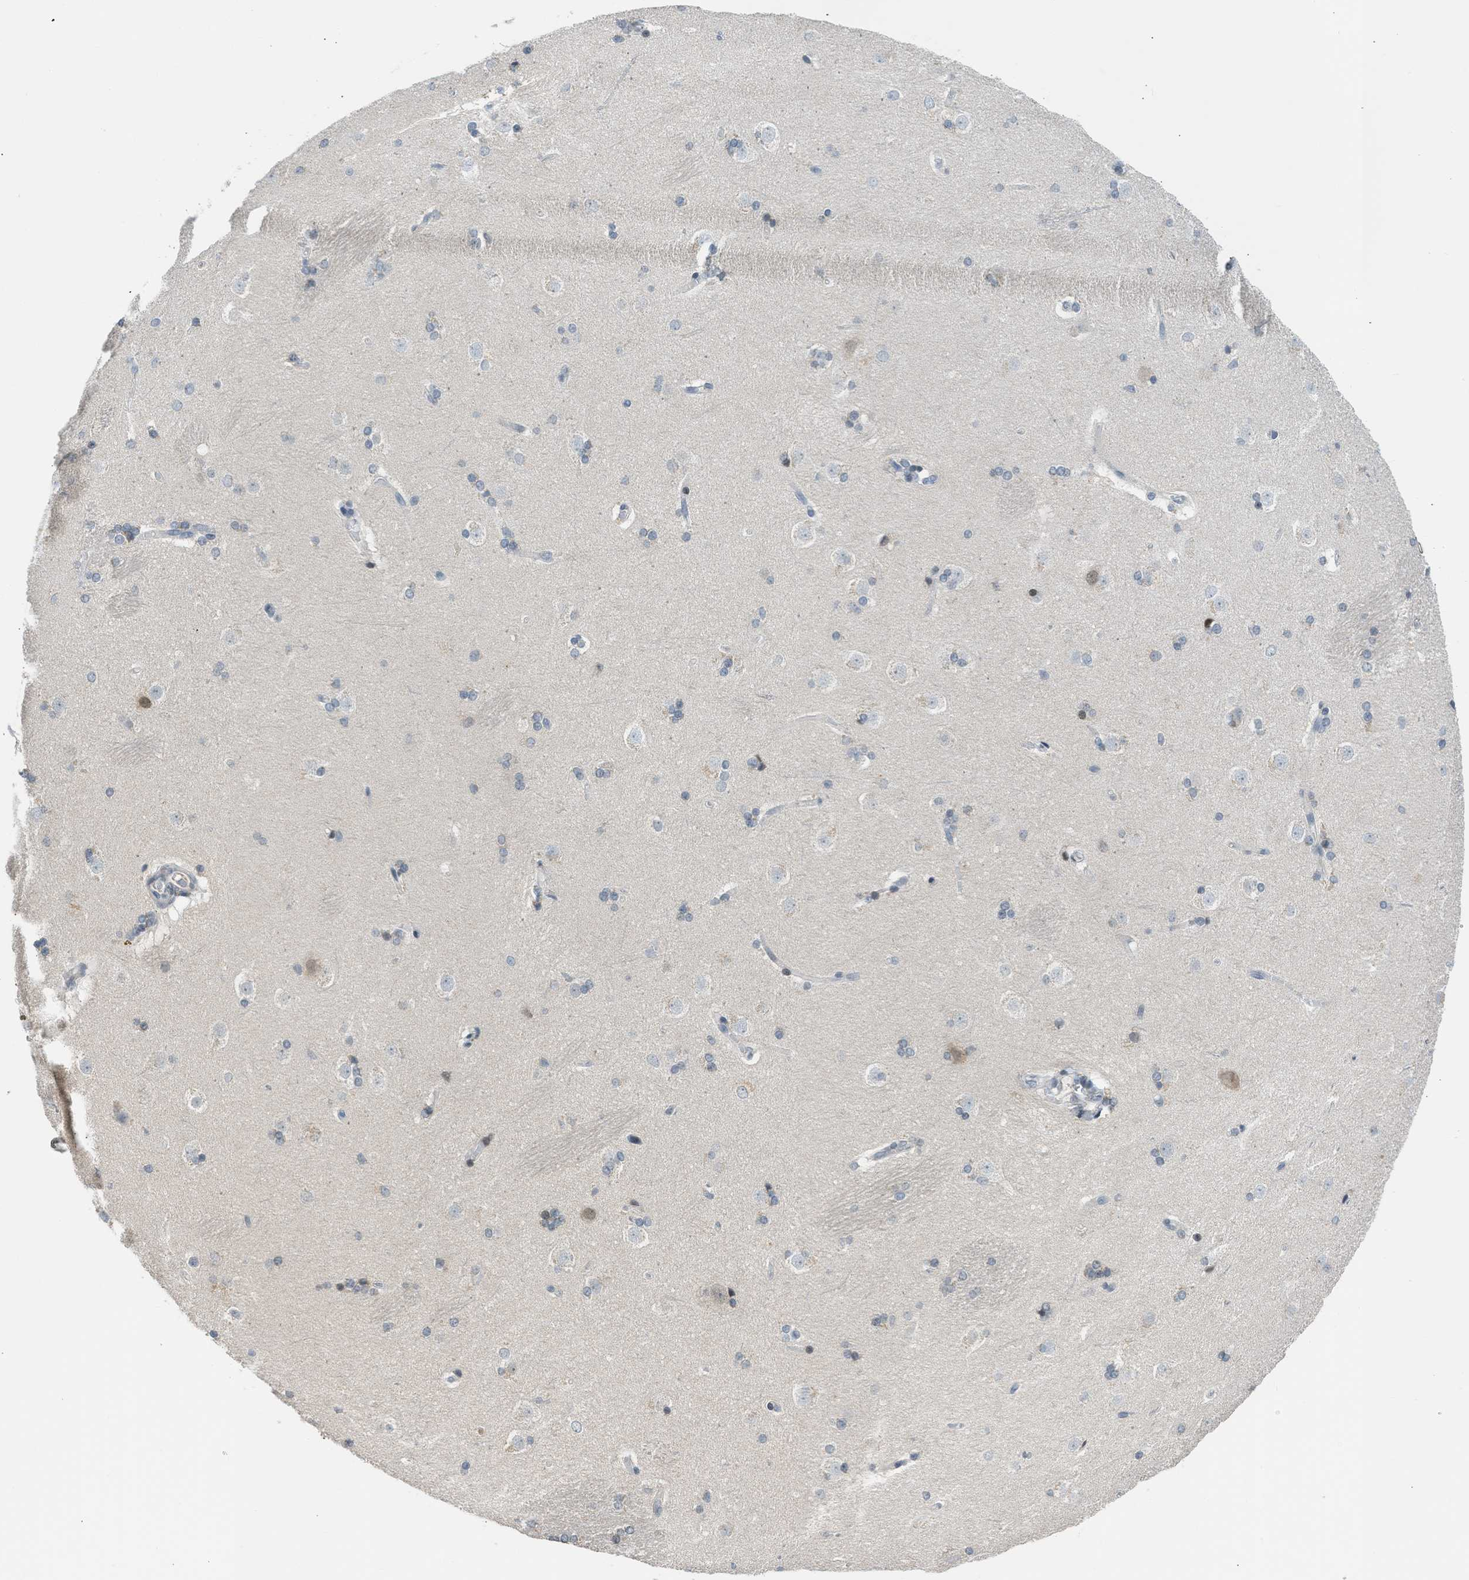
{"staining": {"intensity": "negative", "quantity": "none", "location": "none"}, "tissue": "caudate", "cell_type": "Glial cells", "image_type": "normal", "snomed": [{"axis": "morphology", "description": "Normal tissue, NOS"}, {"axis": "topography", "description": "Lateral ventricle wall"}], "caption": "High power microscopy micrograph of an IHC image of benign caudate, revealing no significant expression in glial cells.", "gene": "TTBK2", "patient": {"sex": "female", "age": 19}}